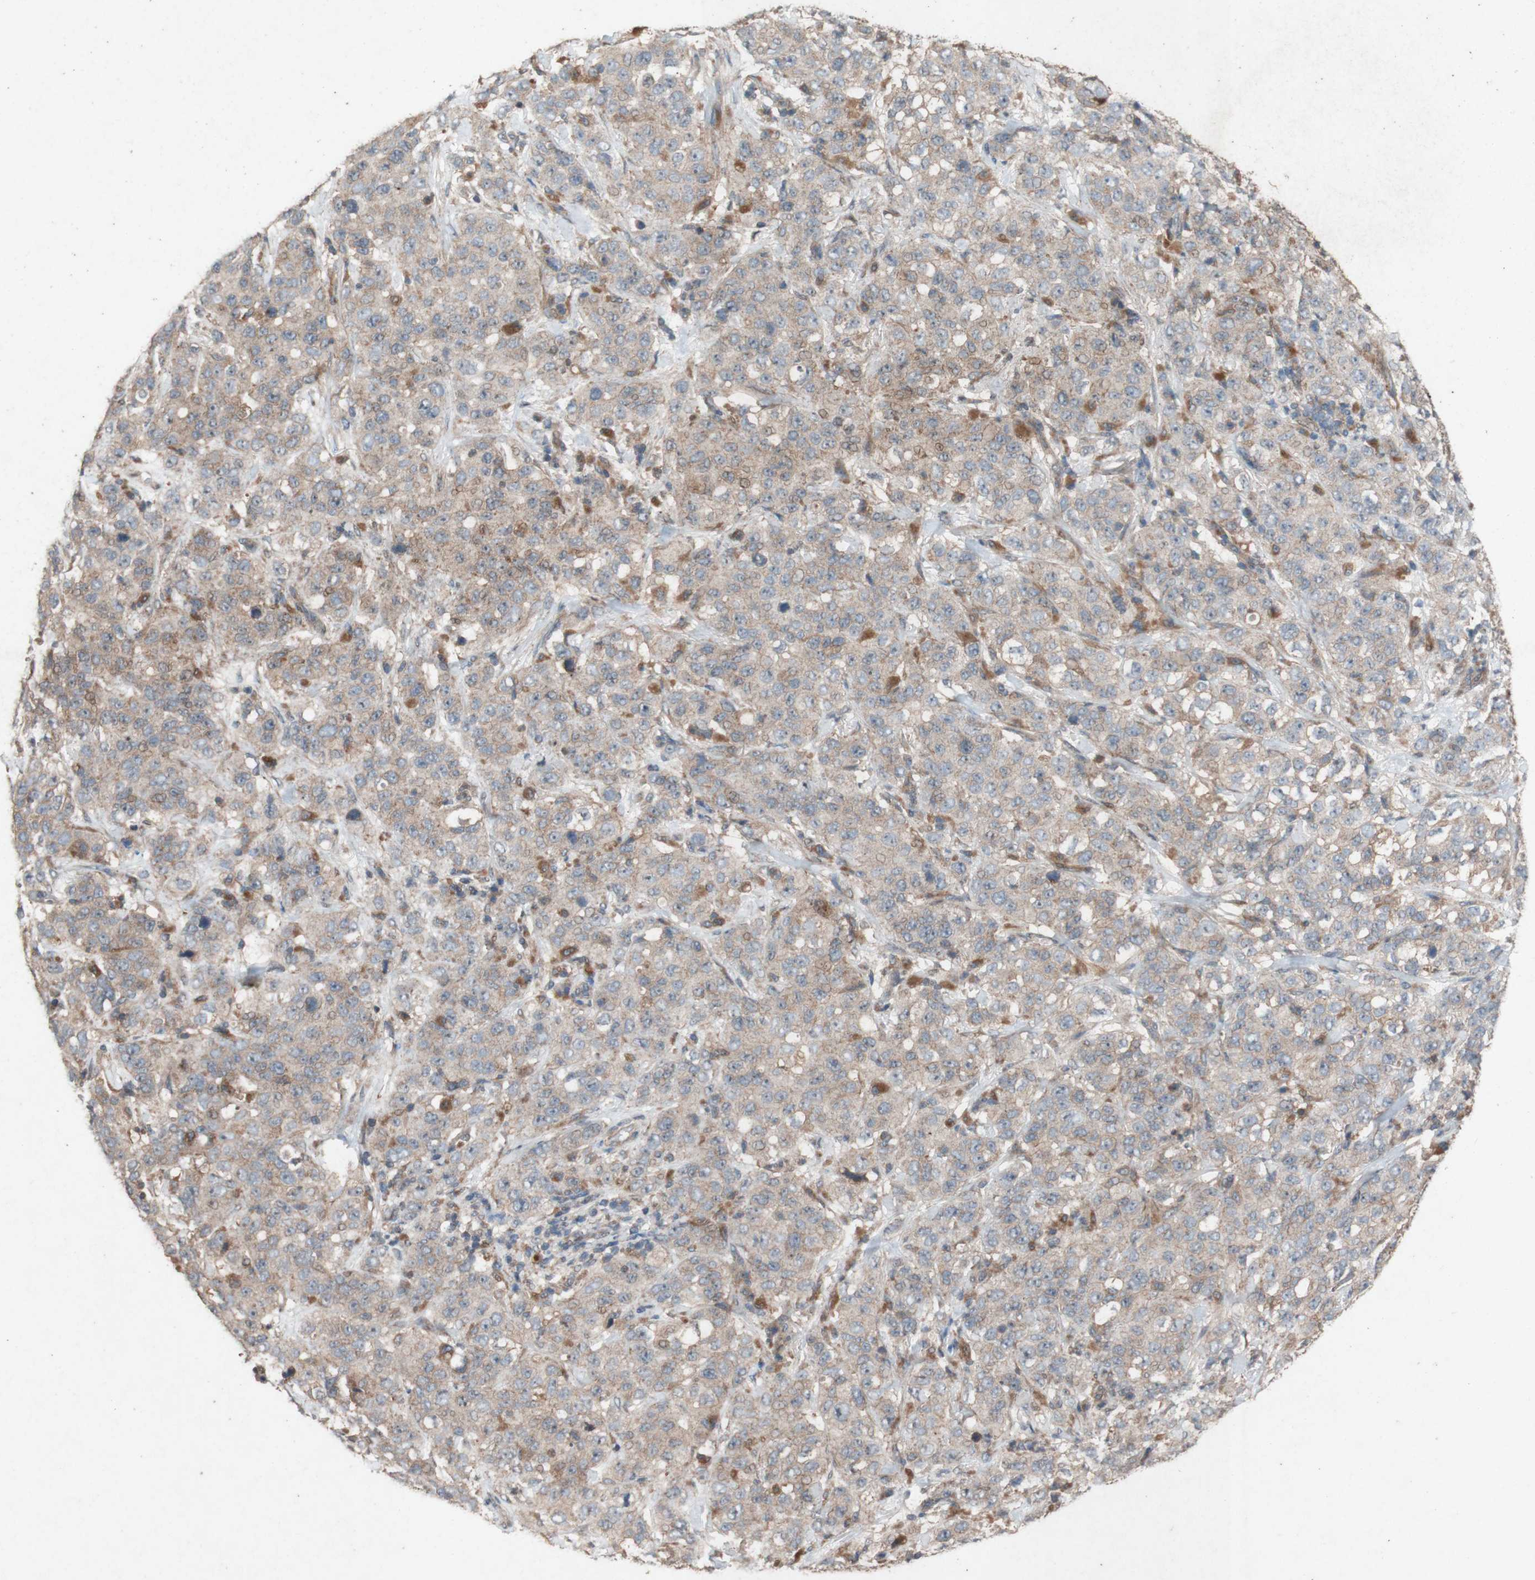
{"staining": {"intensity": "weak", "quantity": "25%-75%", "location": "cytoplasmic/membranous"}, "tissue": "stomach cancer", "cell_type": "Tumor cells", "image_type": "cancer", "snomed": [{"axis": "morphology", "description": "Adenocarcinoma, NOS"}, {"axis": "topography", "description": "Stomach"}], "caption": "IHC staining of stomach cancer, which demonstrates low levels of weak cytoplasmic/membranous positivity in about 25%-75% of tumor cells indicating weak cytoplasmic/membranous protein staining. The staining was performed using DAB (3,3'-diaminobenzidine) (brown) for protein detection and nuclei were counterstained in hematoxylin (blue).", "gene": "ATP6V1F", "patient": {"sex": "male", "age": 48}}